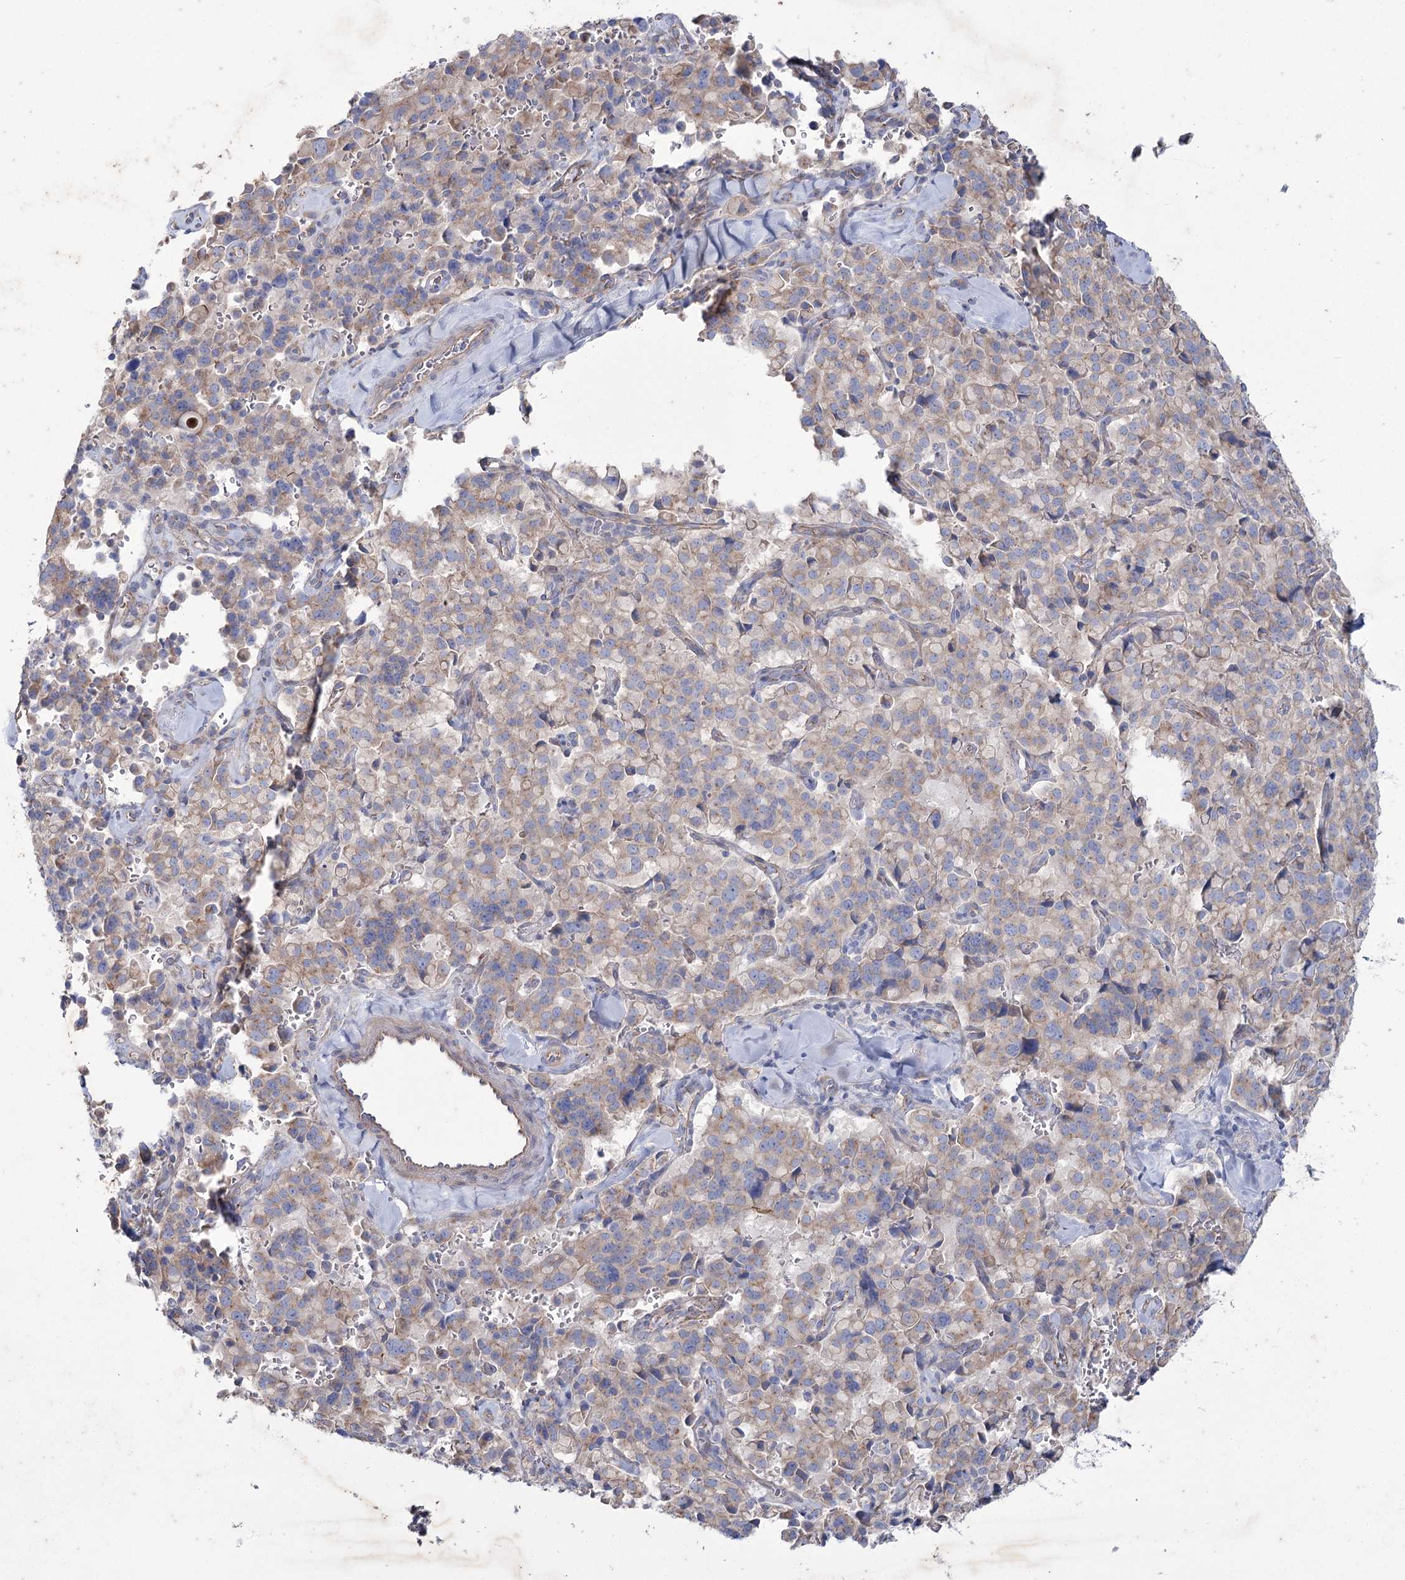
{"staining": {"intensity": "weak", "quantity": ">75%", "location": "cytoplasmic/membranous"}, "tissue": "pancreatic cancer", "cell_type": "Tumor cells", "image_type": "cancer", "snomed": [{"axis": "morphology", "description": "Adenocarcinoma, NOS"}, {"axis": "topography", "description": "Pancreas"}], "caption": "A histopathology image of human adenocarcinoma (pancreatic) stained for a protein demonstrates weak cytoplasmic/membranous brown staining in tumor cells. (DAB (3,3'-diaminobenzidine) IHC with brightfield microscopy, high magnification).", "gene": "LDLRAD3", "patient": {"sex": "male", "age": 65}}